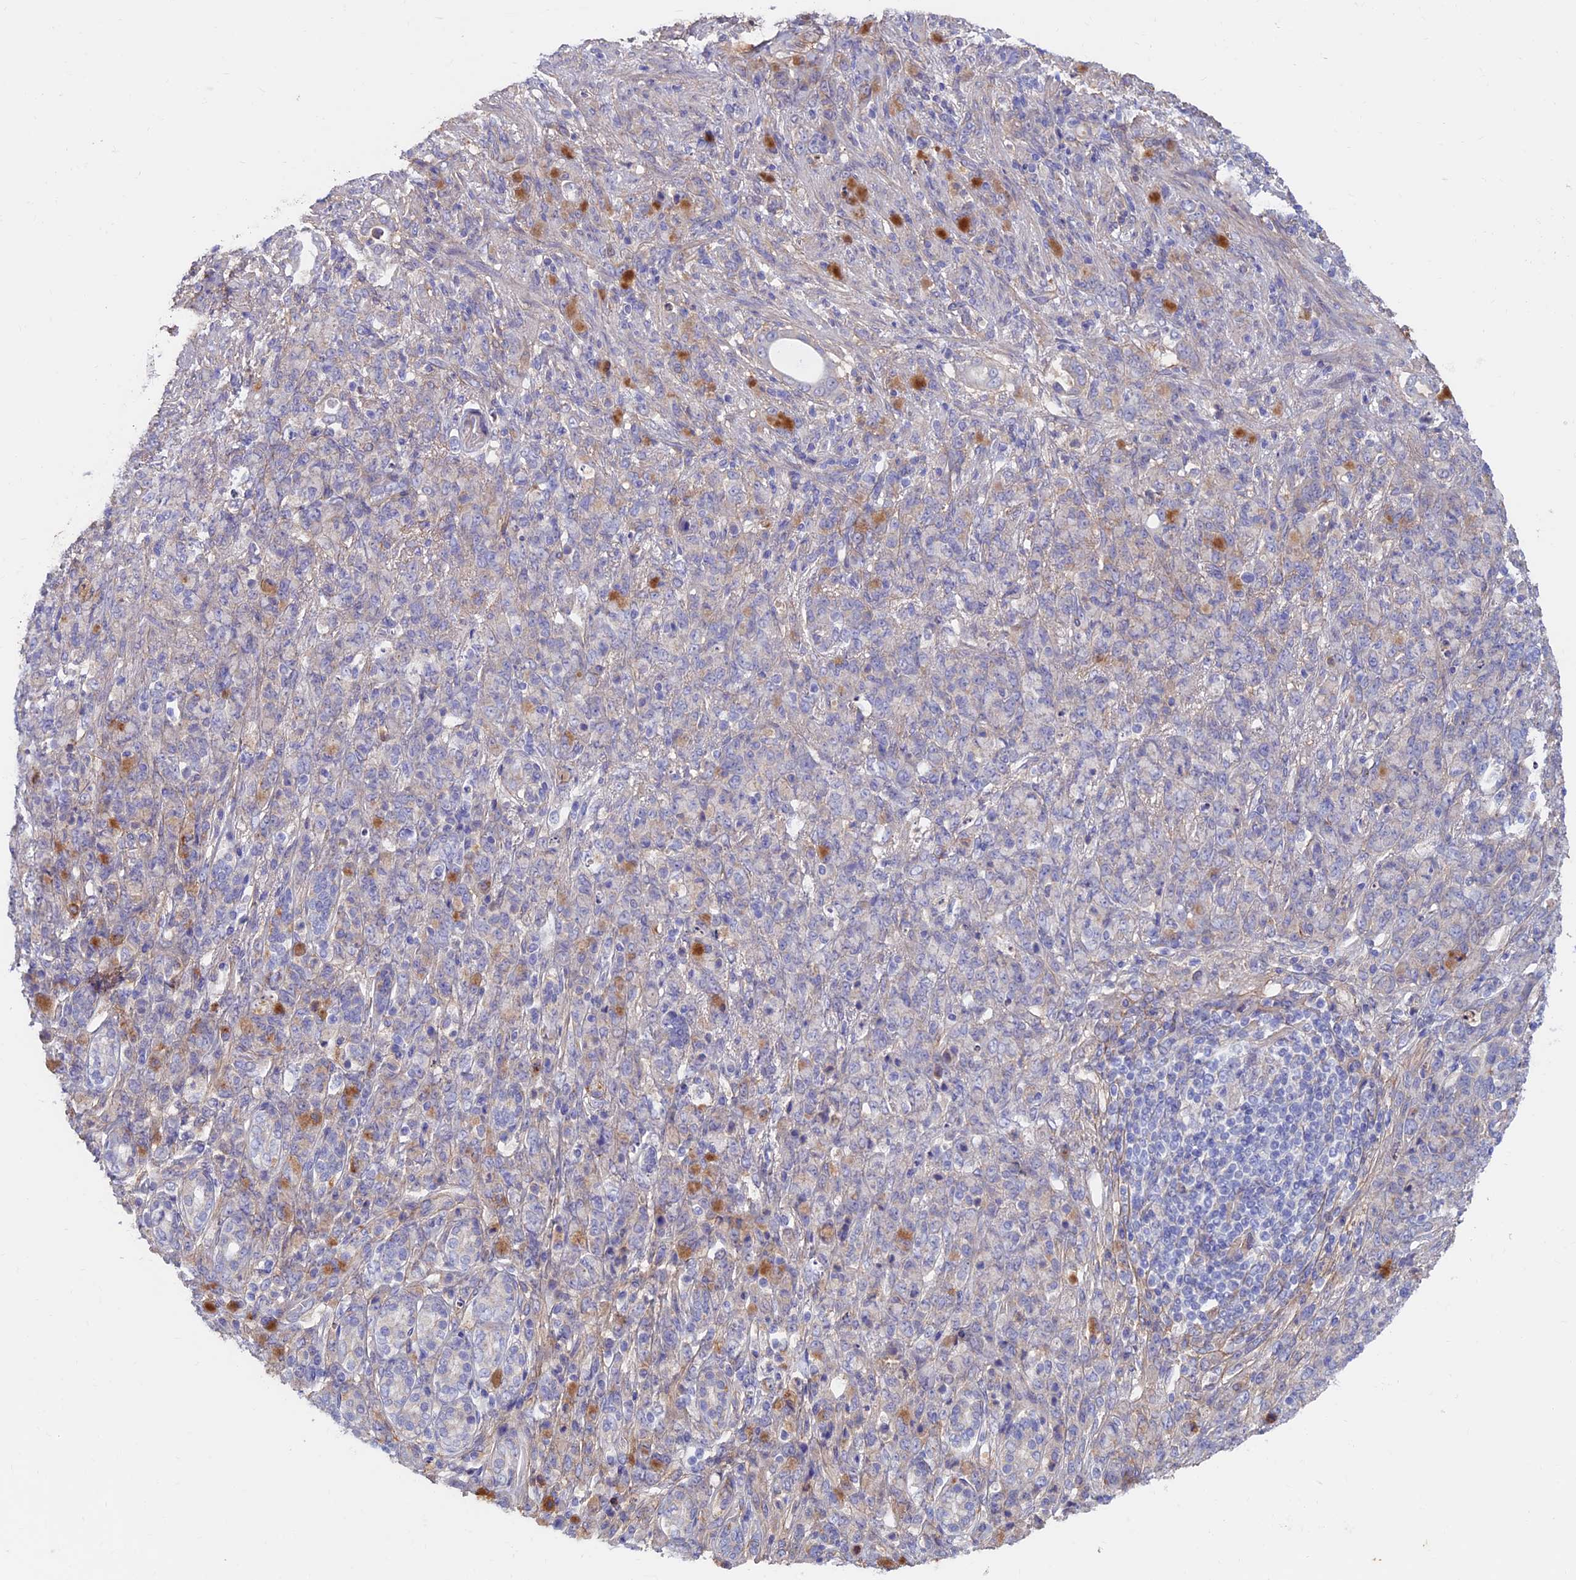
{"staining": {"intensity": "negative", "quantity": "none", "location": "none"}, "tissue": "stomach cancer", "cell_type": "Tumor cells", "image_type": "cancer", "snomed": [{"axis": "morphology", "description": "Adenocarcinoma, NOS"}, {"axis": "topography", "description": "Stomach"}], "caption": "Stomach adenocarcinoma stained for a protein using immunohistochemistry (IHC) exhibits no expression tumor cells.", "gene": "COL4A3", "patient": {"sex": "female", "age": 79}}